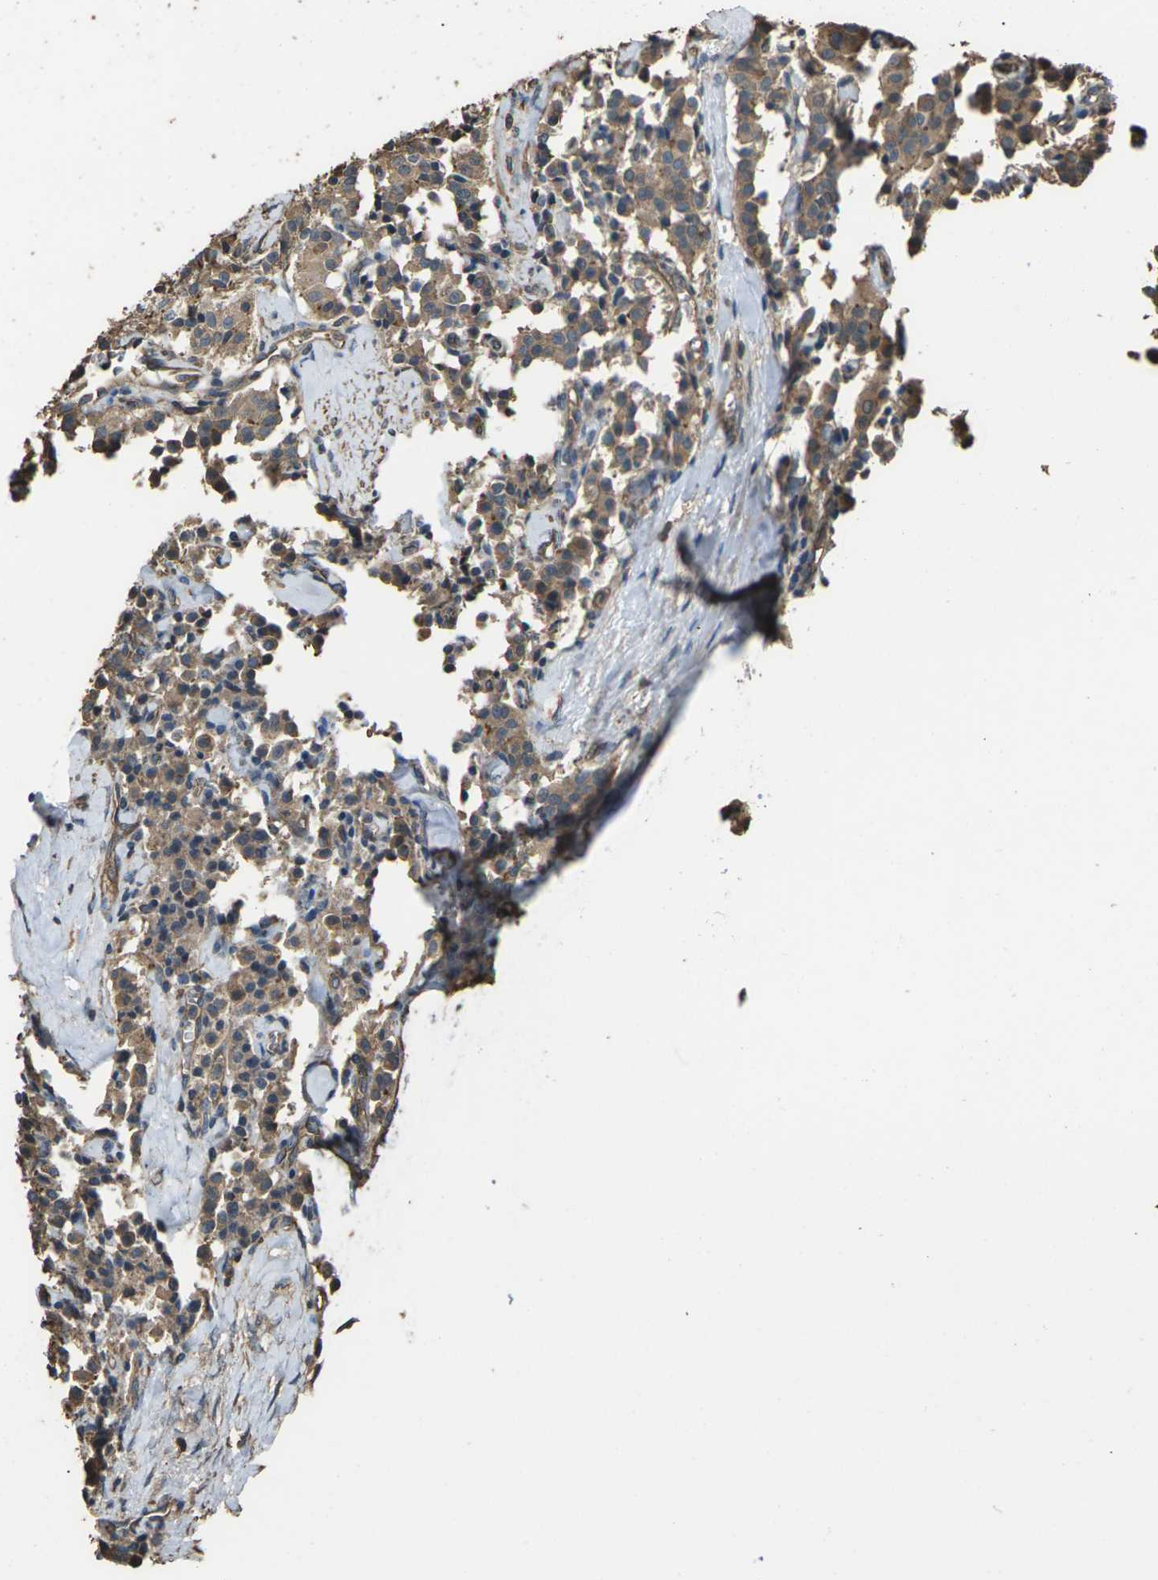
{"staining": {"intensity": "moderate", "quantity": ">75%", "location": "cytoplasmic/membranous"}, "tissue": "carcinoid", "cell_type": "Tumor cells", "image_type": "cancer", "snomed": [{"axis": "morphology", "description": "Carcinoid, malignant, NOS"}, {"axis": "topography", "description": "Lung"}], "caption": "Brown immunohistochemical staining in carcinoid reveals moderate cytoplasmic/membranous expression in approximately >75% of tumor cells. (brown staining indicates protein expression, while blue staining denotes nuclei).", "gene": "DHPS", "patient": {"sex": "male", "age": 30}}